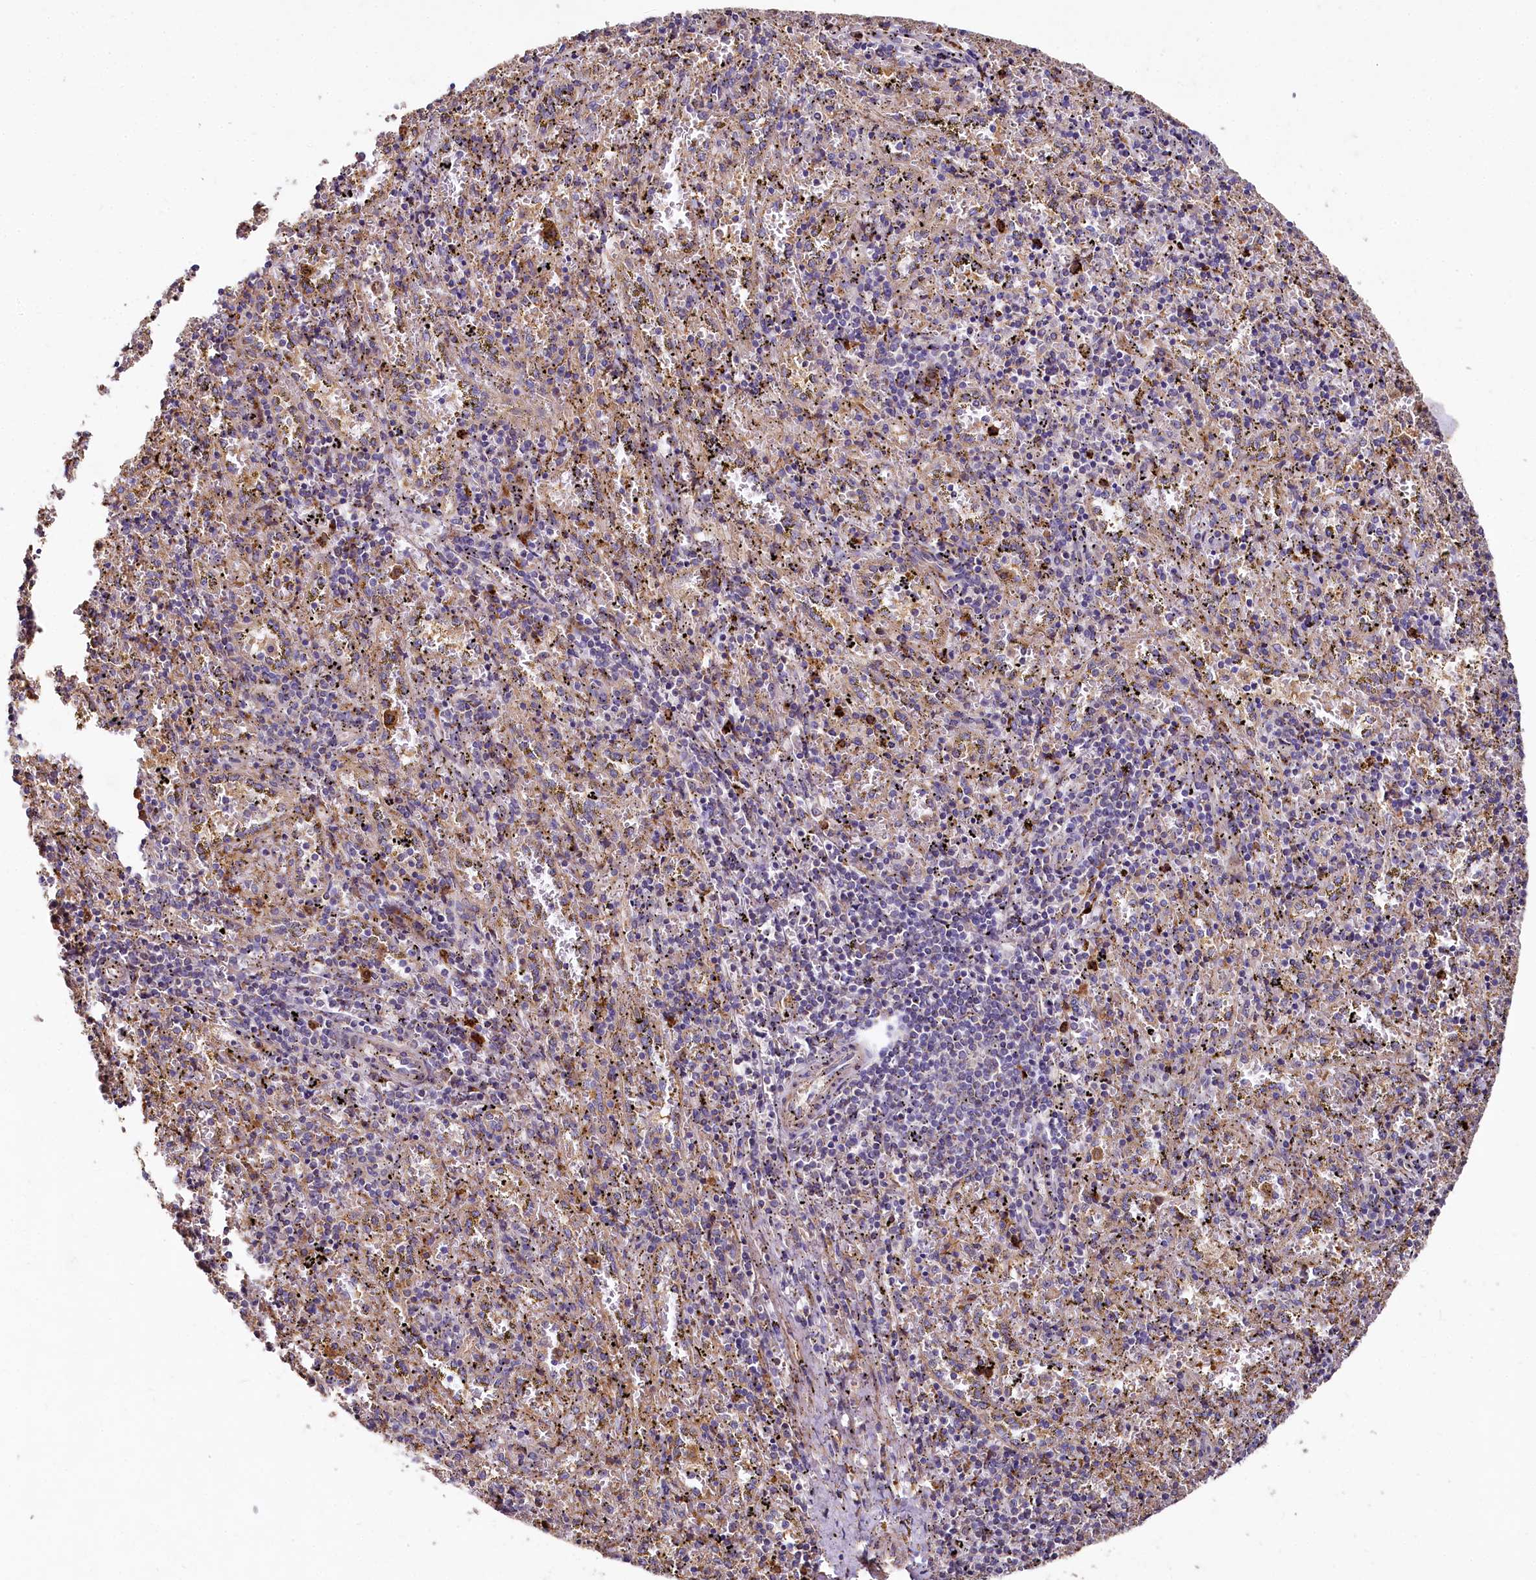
{"staining": {"intensity": "moderate", "quantity": "<25%", "location": "cytoplasmic/membranous"}, "tissue": "spleen", "cell_type": "Cells in red pulp", "image_type": "normal", "snomed": [{"axis": "morphology", "description": "Normal tissue, NOS"}, {"axis": "topography", "description": "Spleen"}], "caption": "IHC of unremarkable human spleen shows low levels of moderate cytoplasmic/membranous positivity in approximately <25% of cells in red pulp. (Stains: DAB (3,3'-diaminobenzidine) in brown, nuclei in blue, Microscopy: brightfield microscopy at high magnification).", "gene": "SPRYD3", "patient": {"sex": "male", "age": 11}}